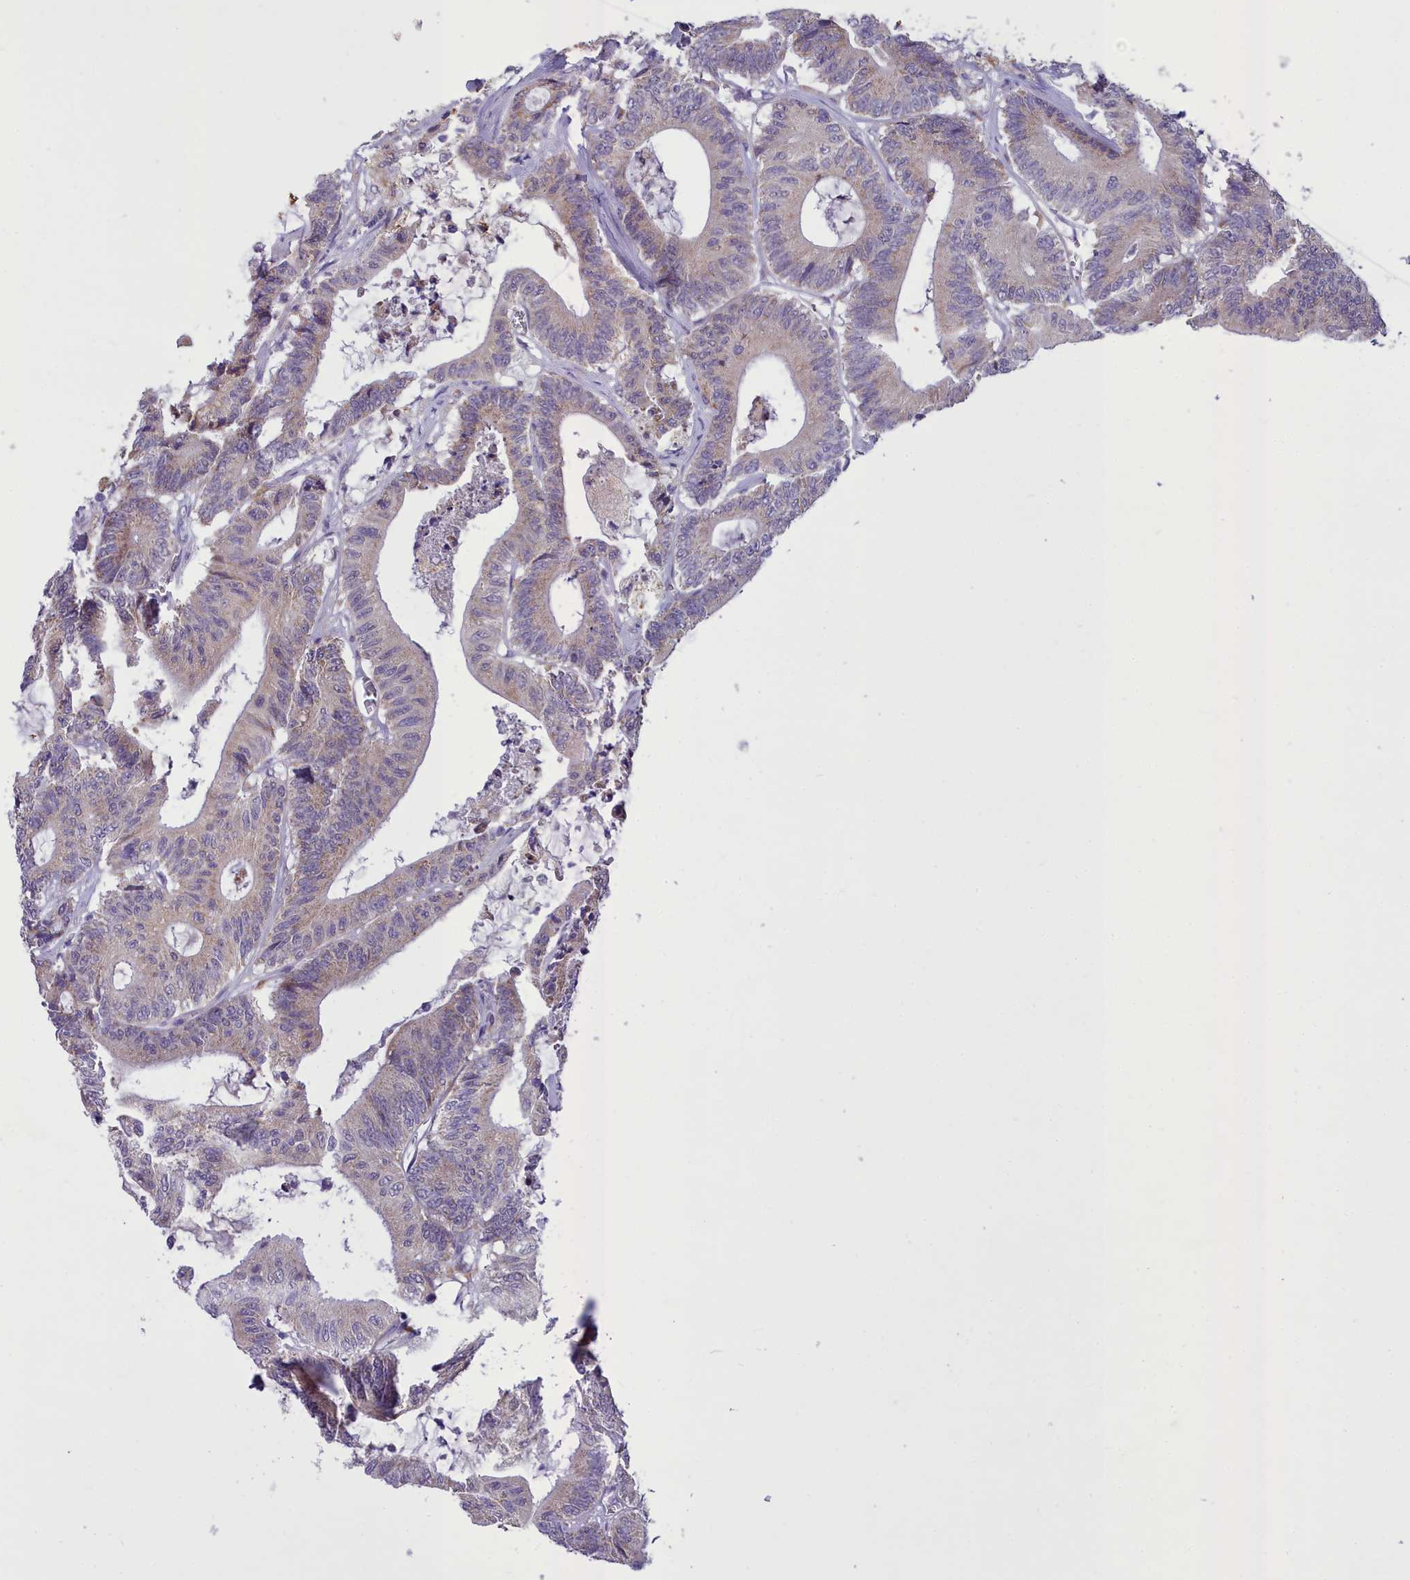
{"staining": {"intensity": "weak", "quantity": "25%-75%", "location": "cytoplasmic/membranous"}, "tissue": "colorectal cancer", "cell_type": "Tumor cells", "image_type": "cancer", "snomed": [{"axis": "morphology", "description": "Adenocarcinoma, NOS"}, {"axis": "topography", "description": "Colon"}], "caption": "Tumor cells demonstrate weak cytoplasmic/membranous staining in approximately 25%-75% of cells in colorectal adenocarcinoma.", "gene": "MIIP", "patient": {"sex": "female", "age": 84}}